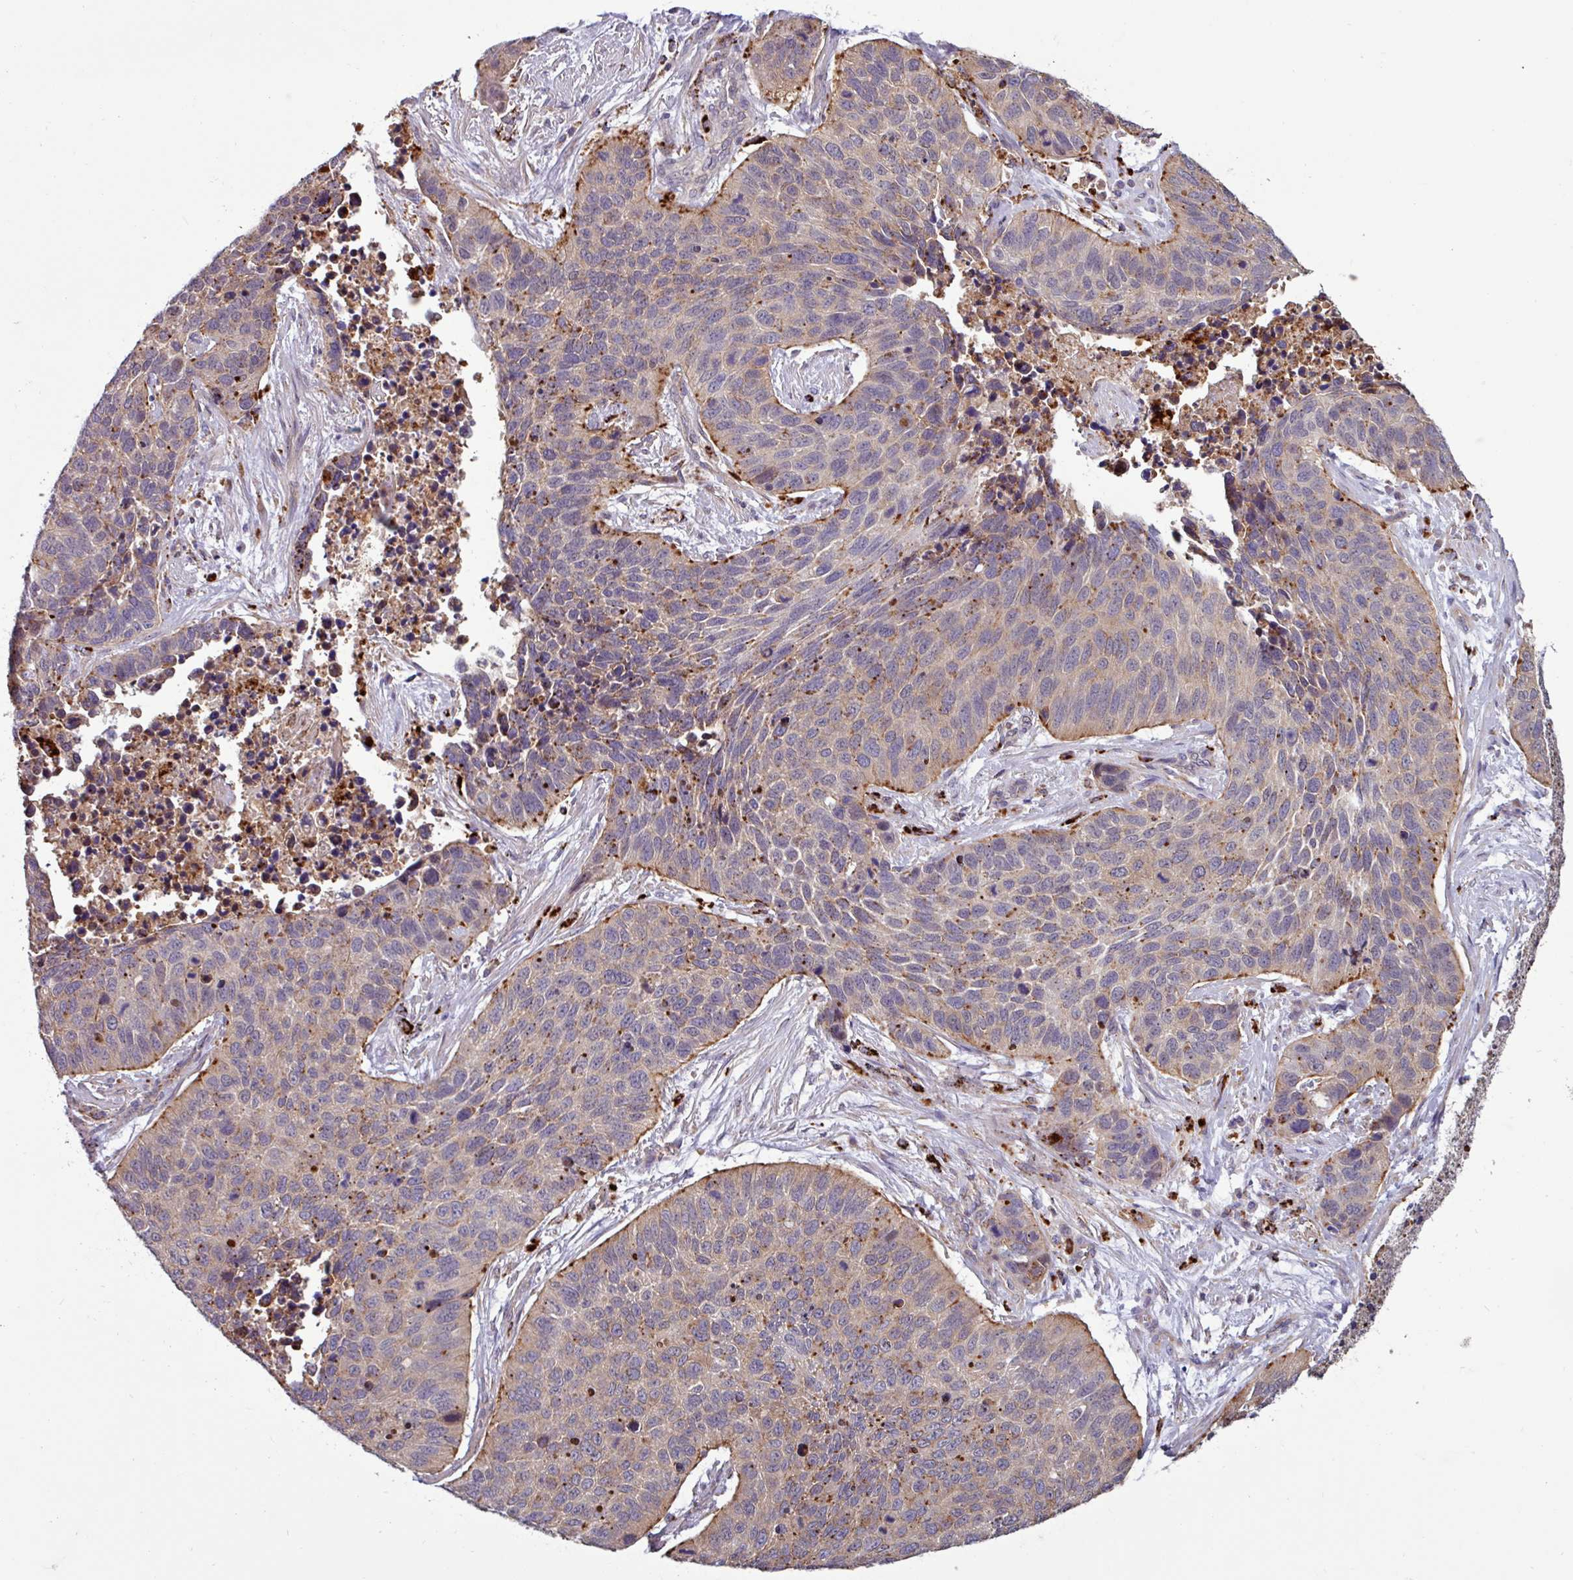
{"staining": {"intensity": "moderate", "quantity": "<25%", "location": "cytoplasmic/membranous"}, "tissue": "lung cancer", "cell_type": "Tumor cells", "image_type": "cancer", "snomed": [{"axis": "morphology", "description": "Squamous cell carcinoma, NOS"}, {"axis": "topography", "description": "Lung"}], "caption": "Lung cancer (squamous cell carcinoma) stained for a protein (brown) reveals moderate cytoplasmic/membranous positive expression in about <25% of tumor cells.", "gene": "AMIGO2", "patient": {"sex": "male", "age": 62}}